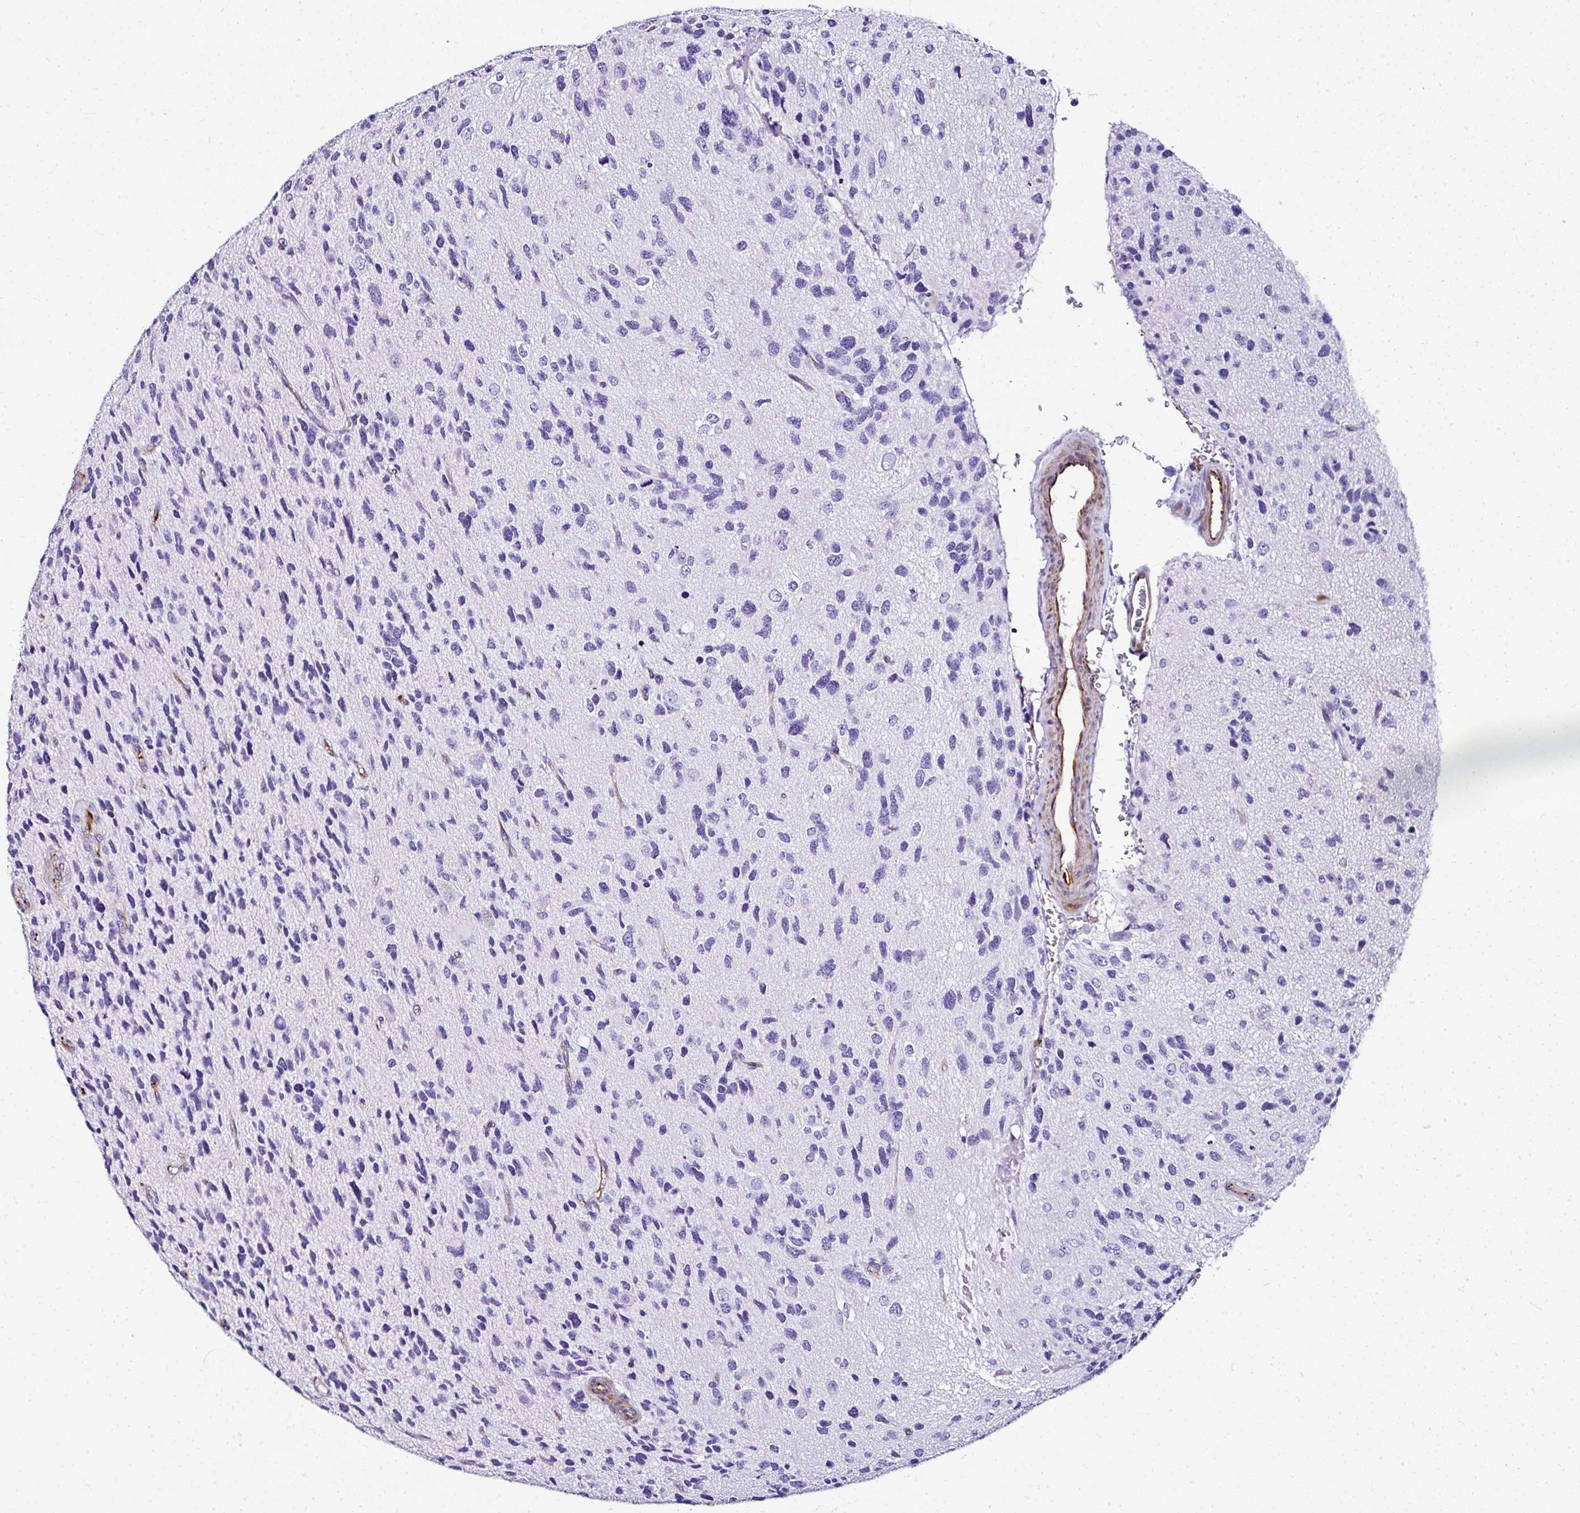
{"staining": {"intensity": "negative", "quantity": "none", "location": "none"}, "tissue": "glioma", "cell_type": "Tumor cells", "image_type": "cancer", "snomed": [{"axis": "morphology", "description": "Glioma, malignant, High grade"}, {"axis": "topography", "description": "Brain"}], "caption": "Tumor cells show no significant protein expression in malignant glioma (high-grade).", "gene": "DEPDC5", "patient": {"sex": "female", "age": 58}}